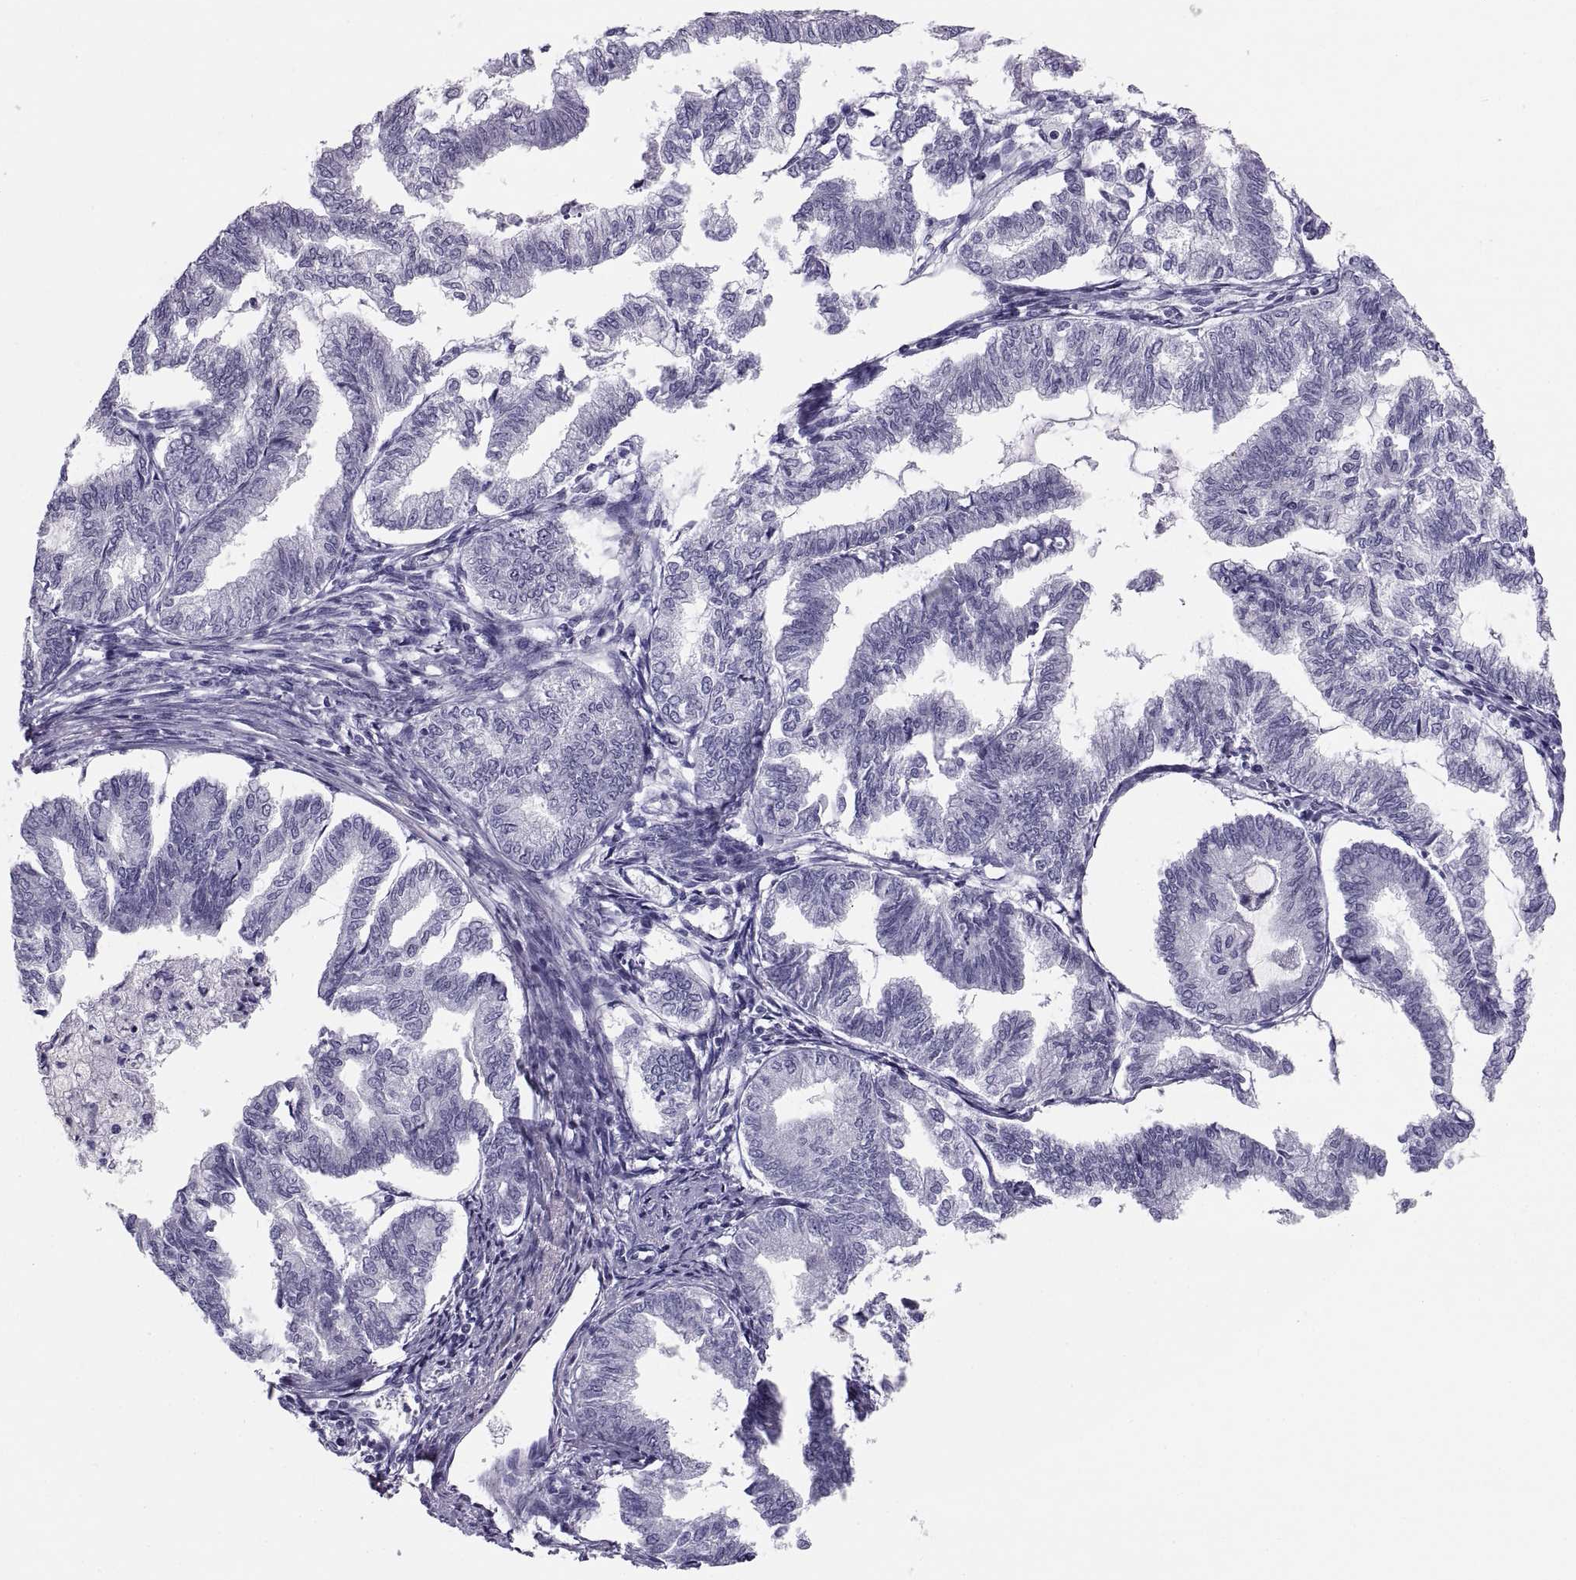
{"staining": {"intensity": "negative", "quantity": "none", "location": "none"}, "tissue": "endometrial cancer", "cell_type": "Tumor cells", "image_type": "cancer", "snomed": [{"axis": "morphology", "description": "Adenocarcinoma, NOS"}, {"axis": "topography", "description": "Endometrium"}], "caption": "High power microscopy photomicrograph of an IHC micrograph of endometrial cancer, revealing no significant expression in tumor cells.", "gene": "PAX2", "patient": {"sex": "female", "age": 79}}